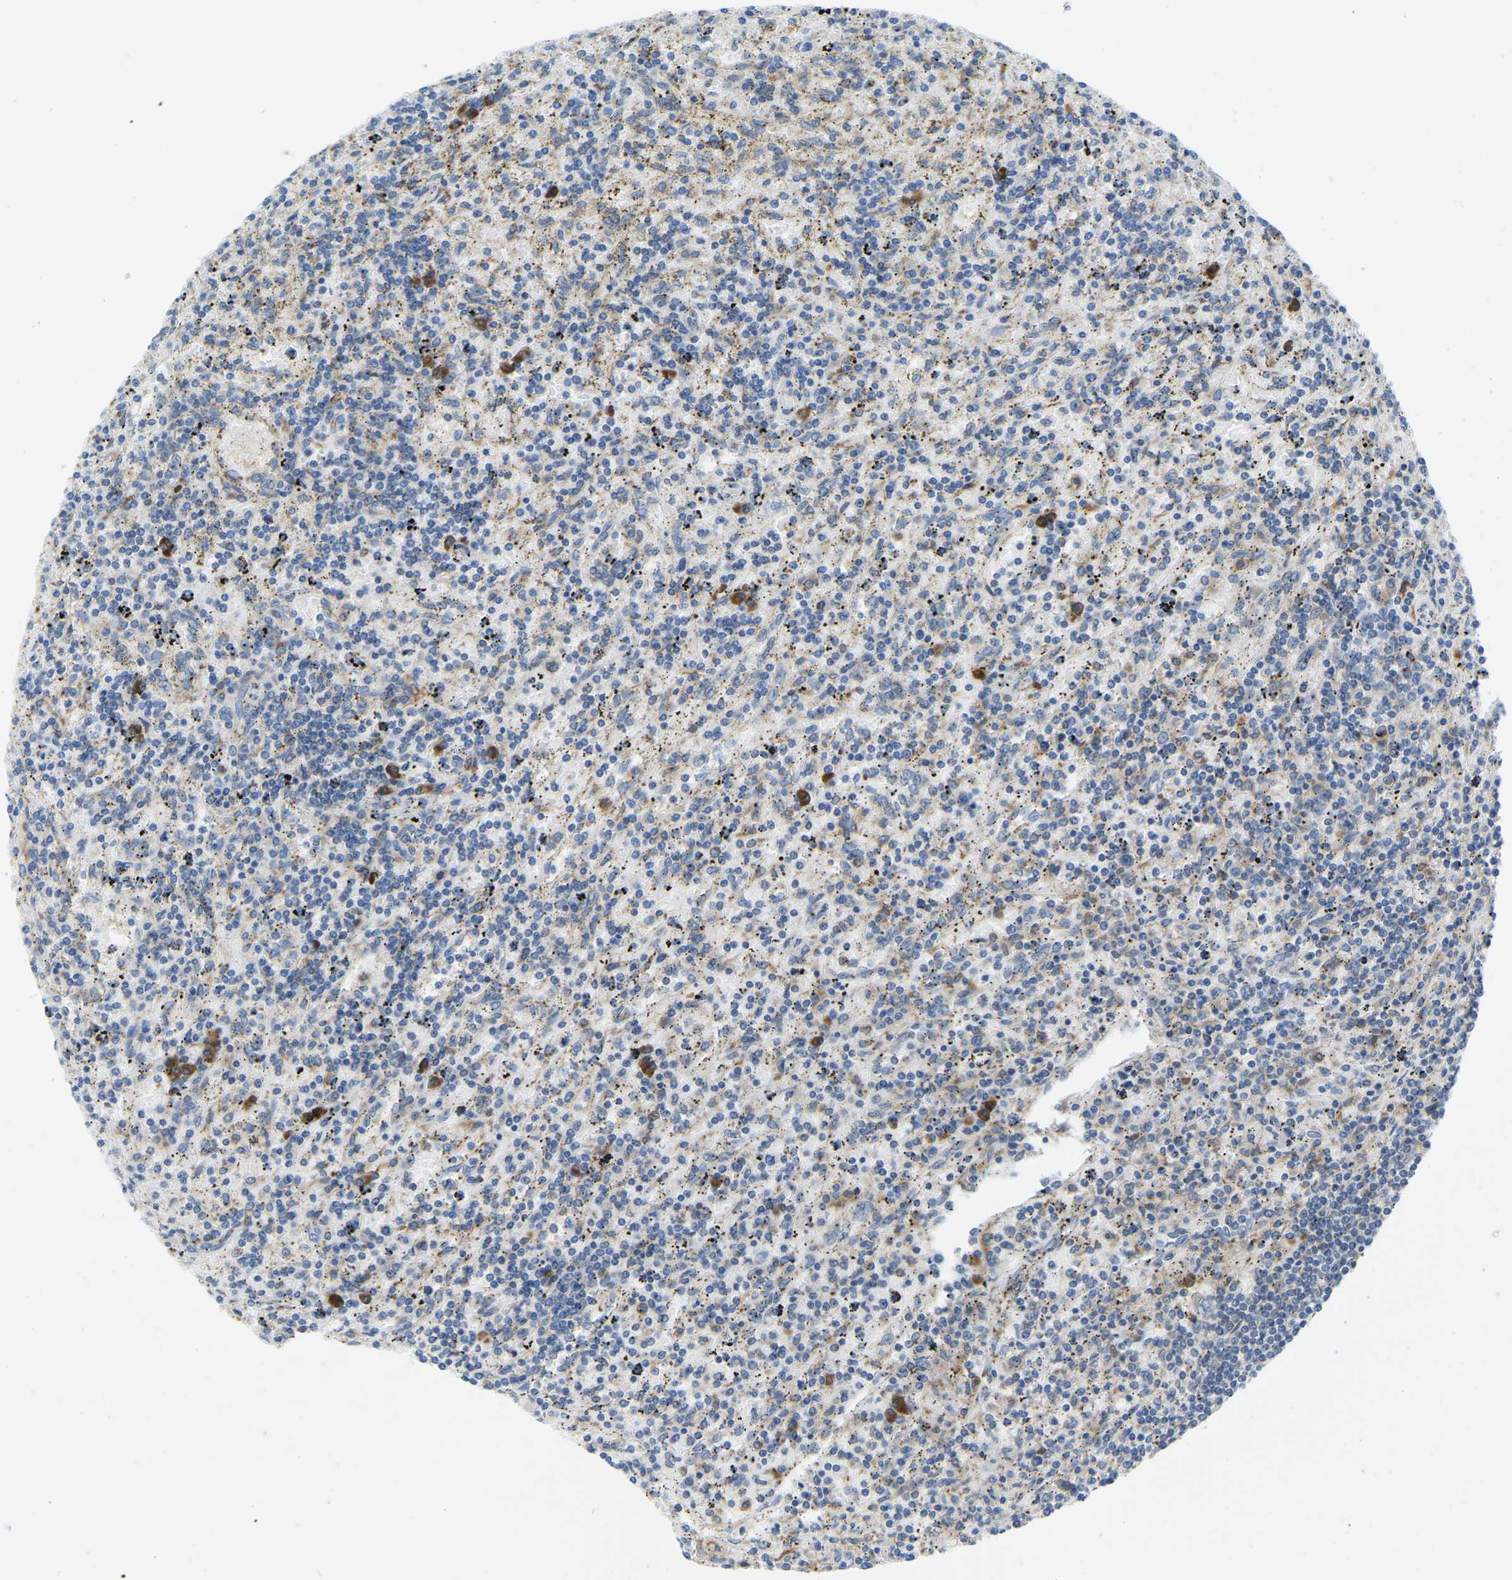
{"staining": {"intensity": "strong", "quantity": "25%-75%", "location": "cytoplasmic/membranous"}, "tissue": "lymphoma", "cell_type": "Tumor cells", "image_type": "cancer", "snomed": [{"axis": "morphology", "description": "Malignant lymphoma, non-Hodgkin's type, Low grade"}, {"axis": "topography", "description": "Spleen"}], "caption": "Malignant lymphoma, non-Hodgkin's type (low-grade) stained for a protein demonstrates strong cytoplasmic/membranous positivity in tumor cells.", "gene": "SND1", "patient": {"sex": "male", "age": 76}}